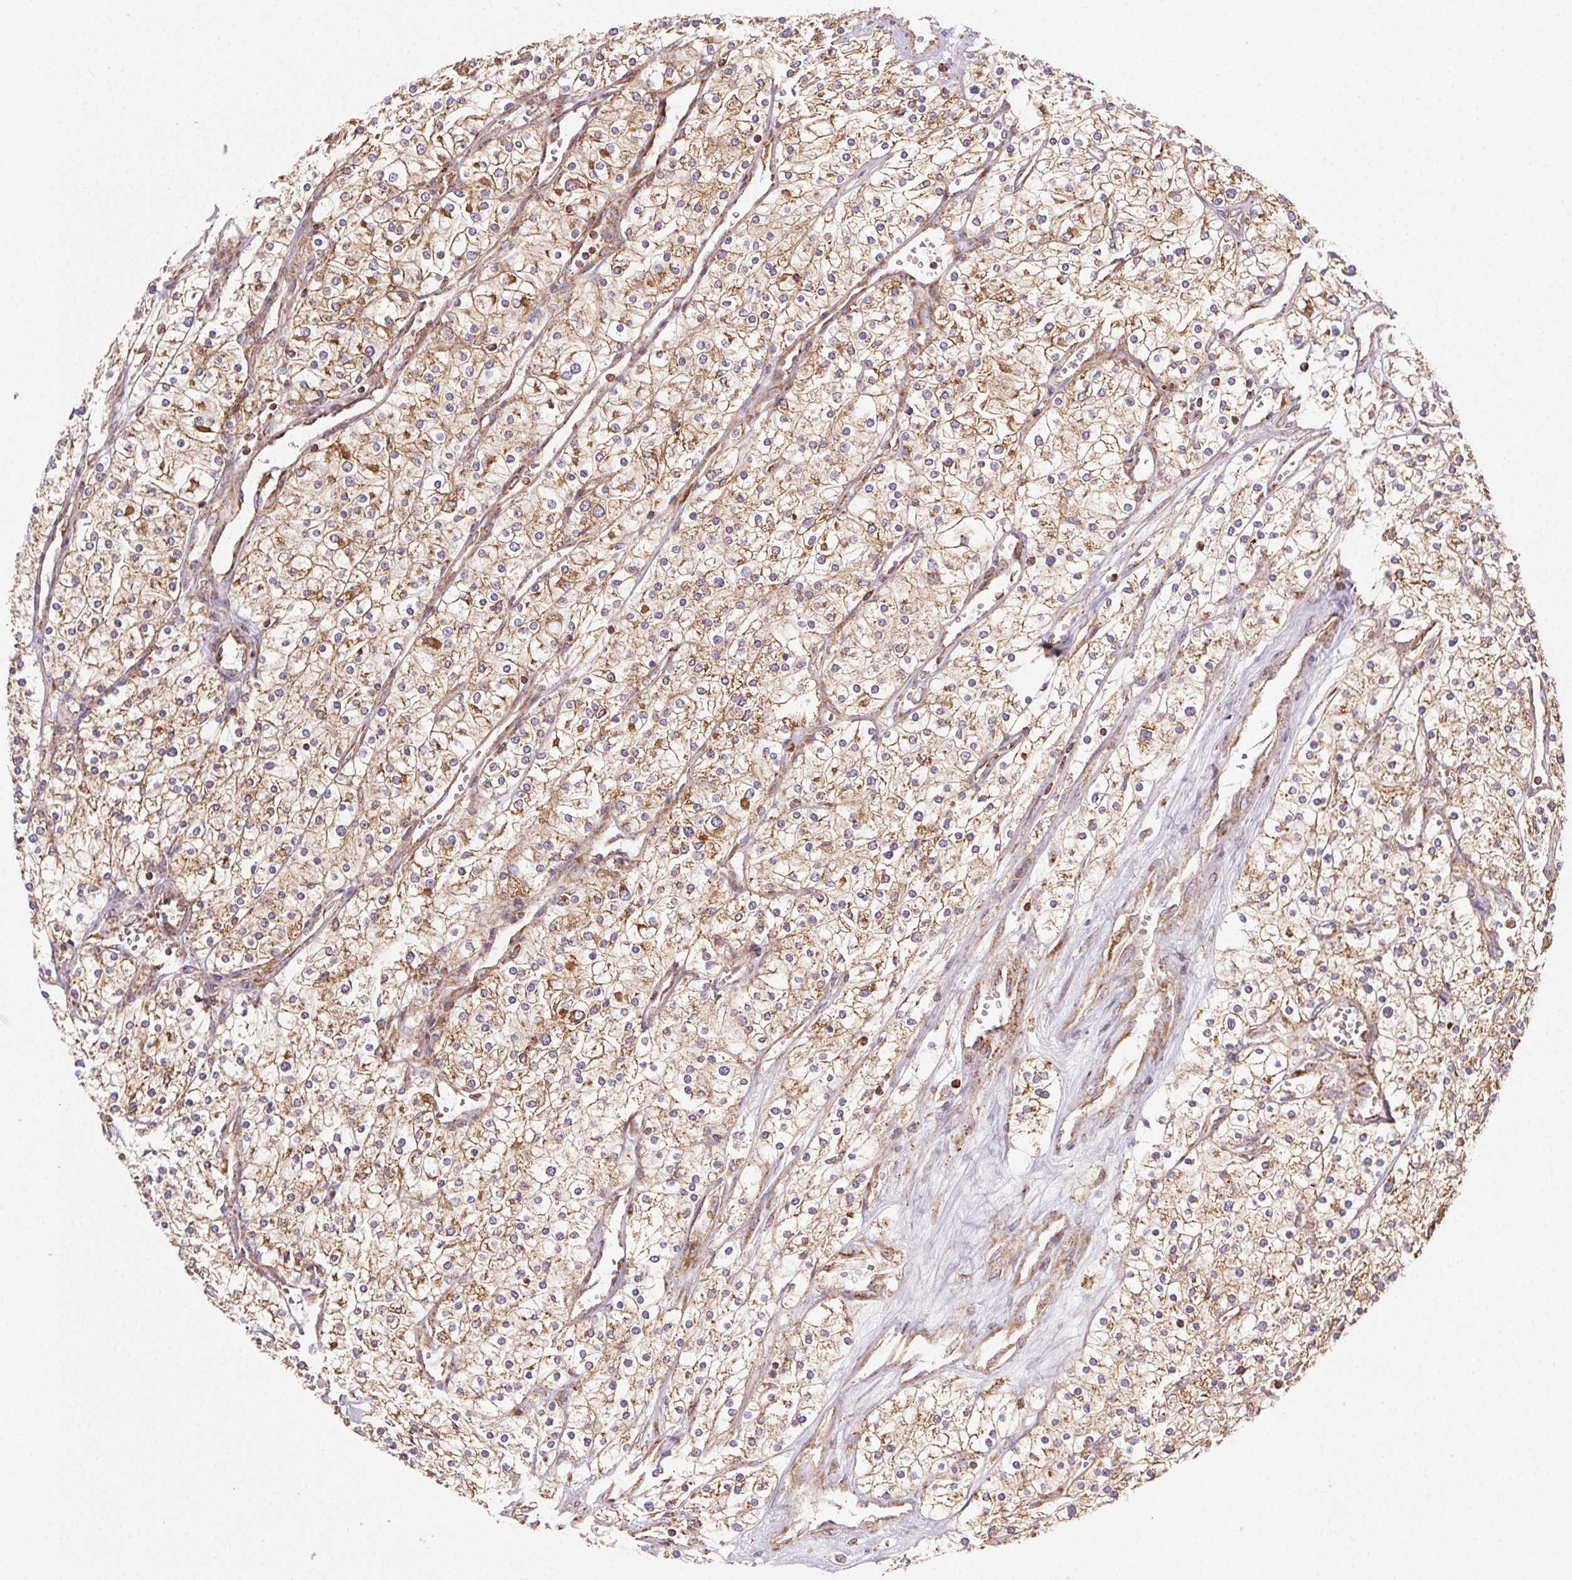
{"staining": {"intensity": "moderate", "quantity": ">75%", "location": "cytoplasmic/membranous"}, "tissue": "renal cancer", "cell_type": "Tumor cells", "image_type": "cancer", "snomed": [{"axis": "morphology", "description": "Adenocarcinoma, NOS"}, {"axis": "topography", "description": "Kidney"}], "caption": "Moderate cytoplasmic/membranous staining for a protein is present in about >75% of tumor cells of renal cancer using immunohistochemistry.", "gene": "CLPB", "patient": {"sex": "male", "age": 80}}